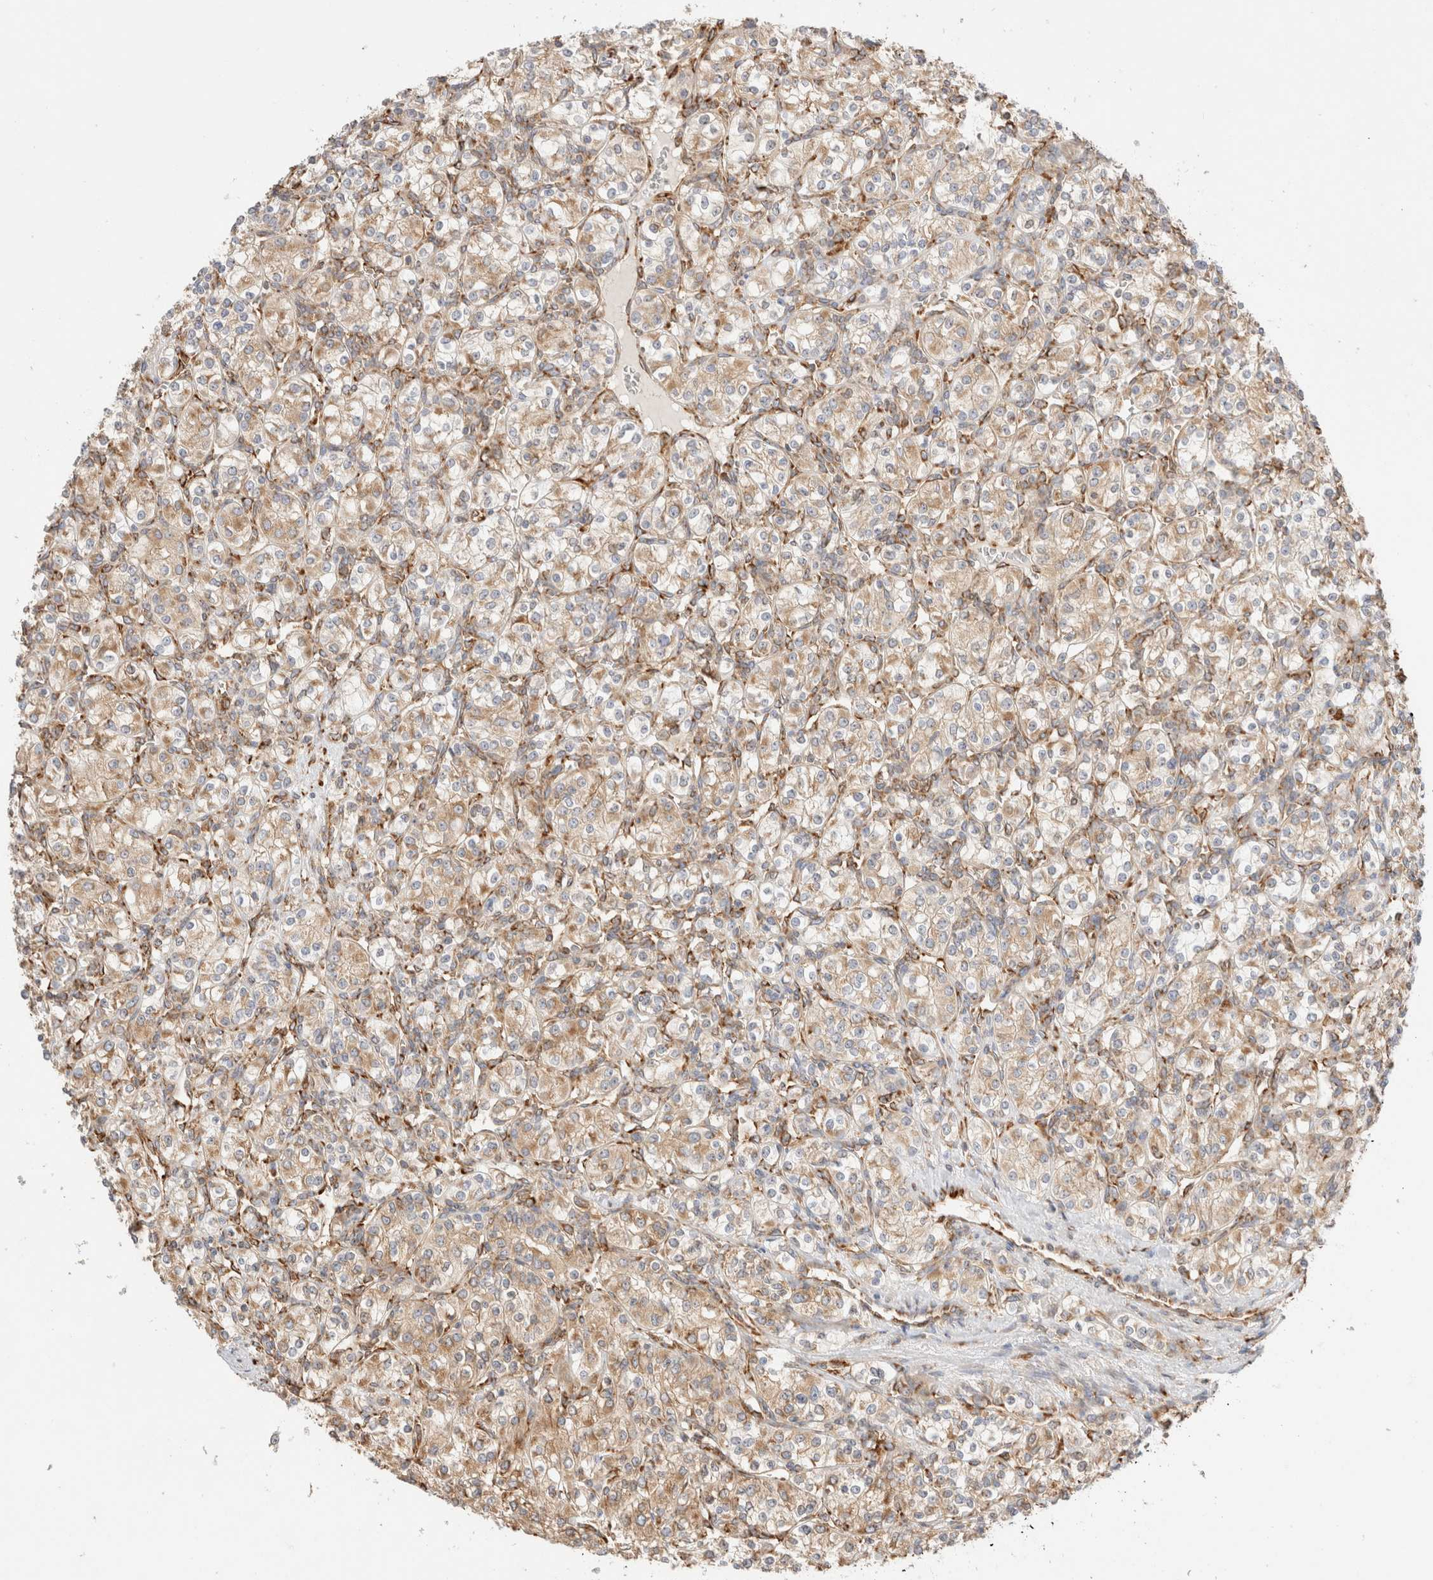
{"staining": {"intensity": "moderate", "quantity": "25%-75%", "location": "cytoplasmic/membranous"}, "tissue": "renal cancer", "cell_type": "Tumor cells", "image_type": "cancer", "snomed": [{"axis": "morphology", "description": "Adenocarcinoma, NOS"}, {"axis": "topography", "description": "Kidney"}], "caption": "Moderate cytoplasmic/membranous staining for a protein is seen in approximately 25%-75% of tumor cells of adenocarcinoma (renal) using immunohistochemistry.", "gene": "ZC2HC1A", "patient": {"sex": "male", "age": 77}}